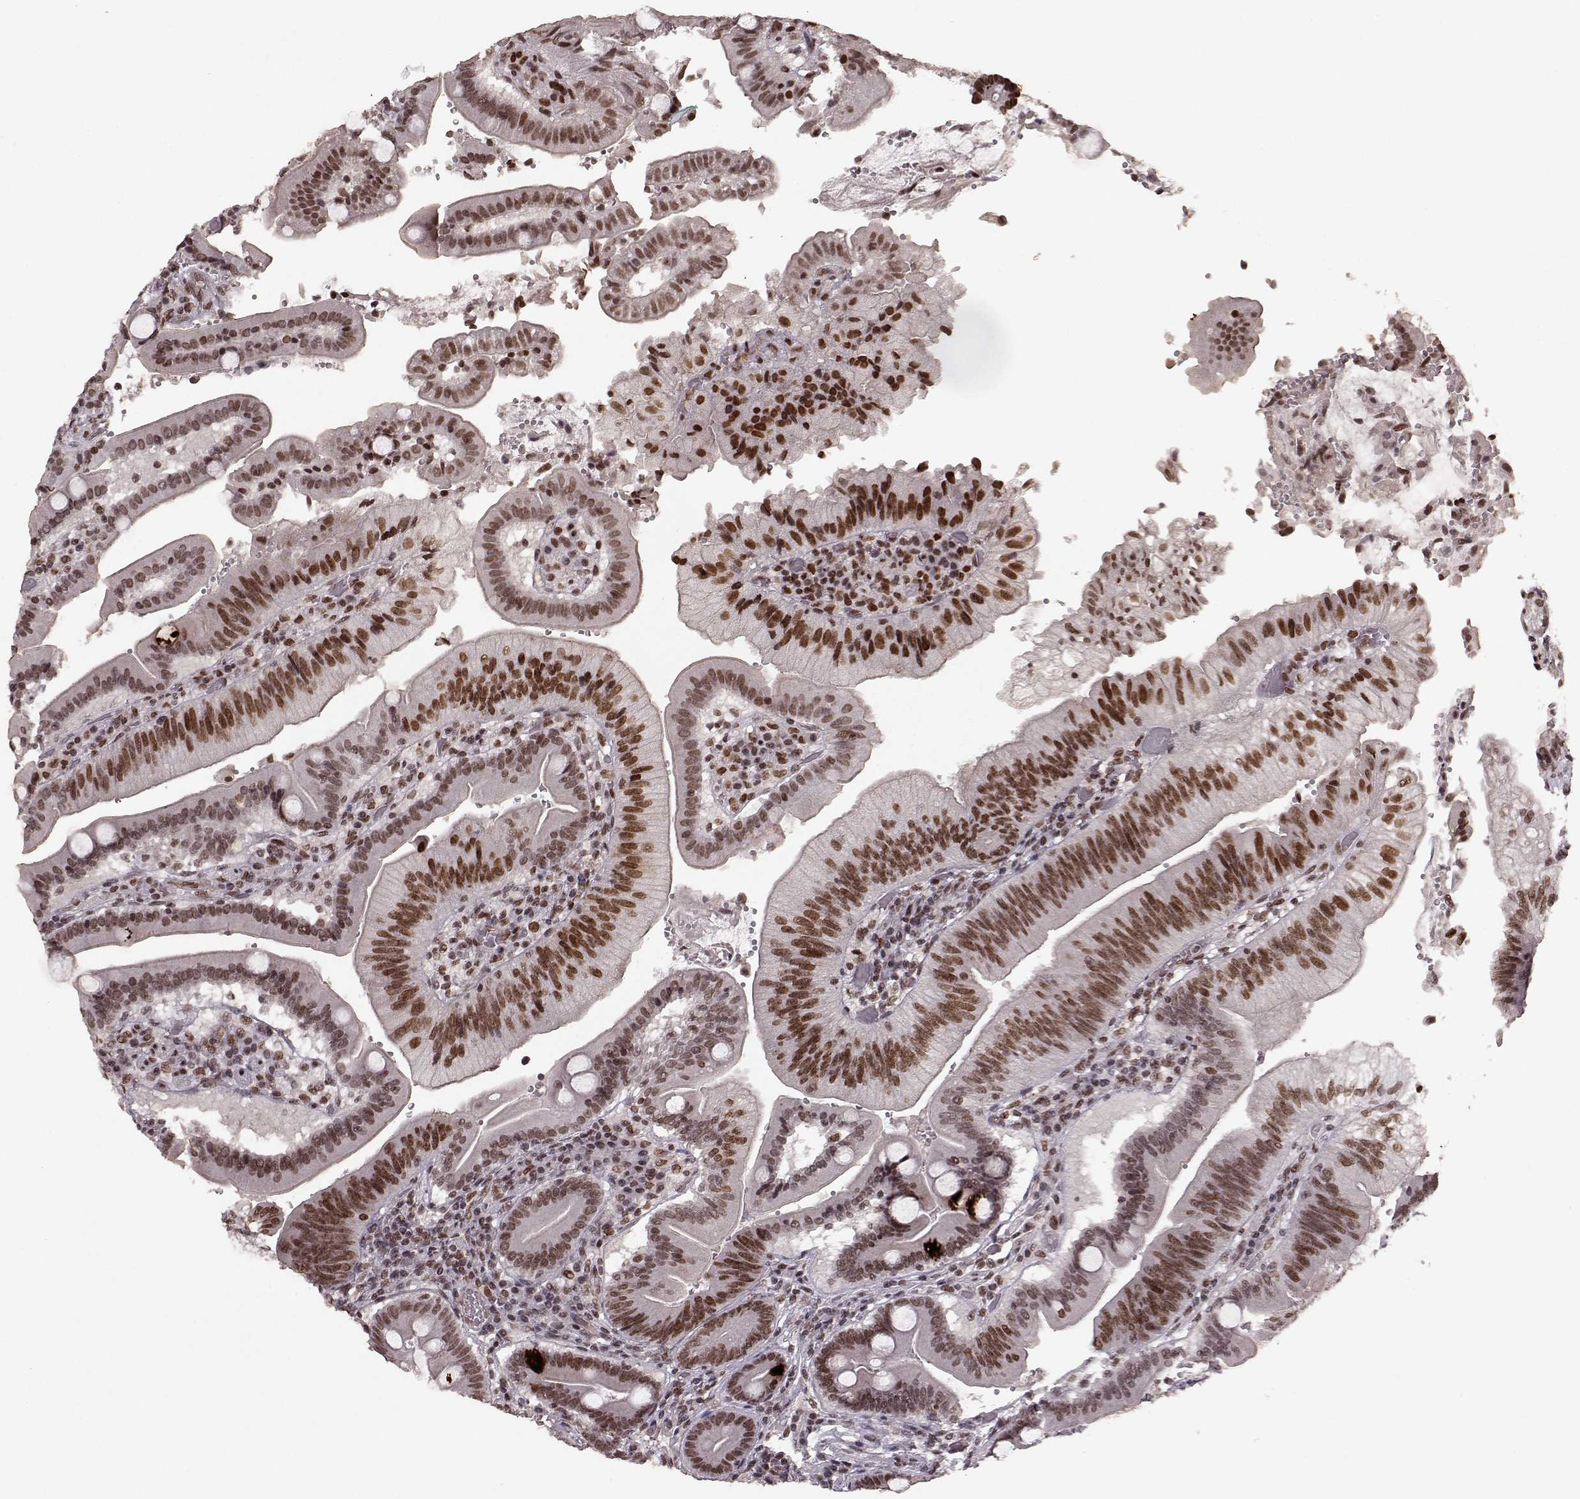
{"staining": {"intensity": "moderate", "quantity": ">75%", "location": "nuclear"}, "tissue": "duodenum", "cell_type": "Glandular cells", "image_type": "normal", "snomed": [{"axis": "morphology", "description": "Normal tissue, NOS"}, {"axis": "topography", "description": "Duodenum"}], "caption": "Moderate nuclear expression is present in approximately >75% of glandular cells in unremarkable duodenum.", "gene": "RRAGD", "patient": {"sex": "female", "age": 62}}